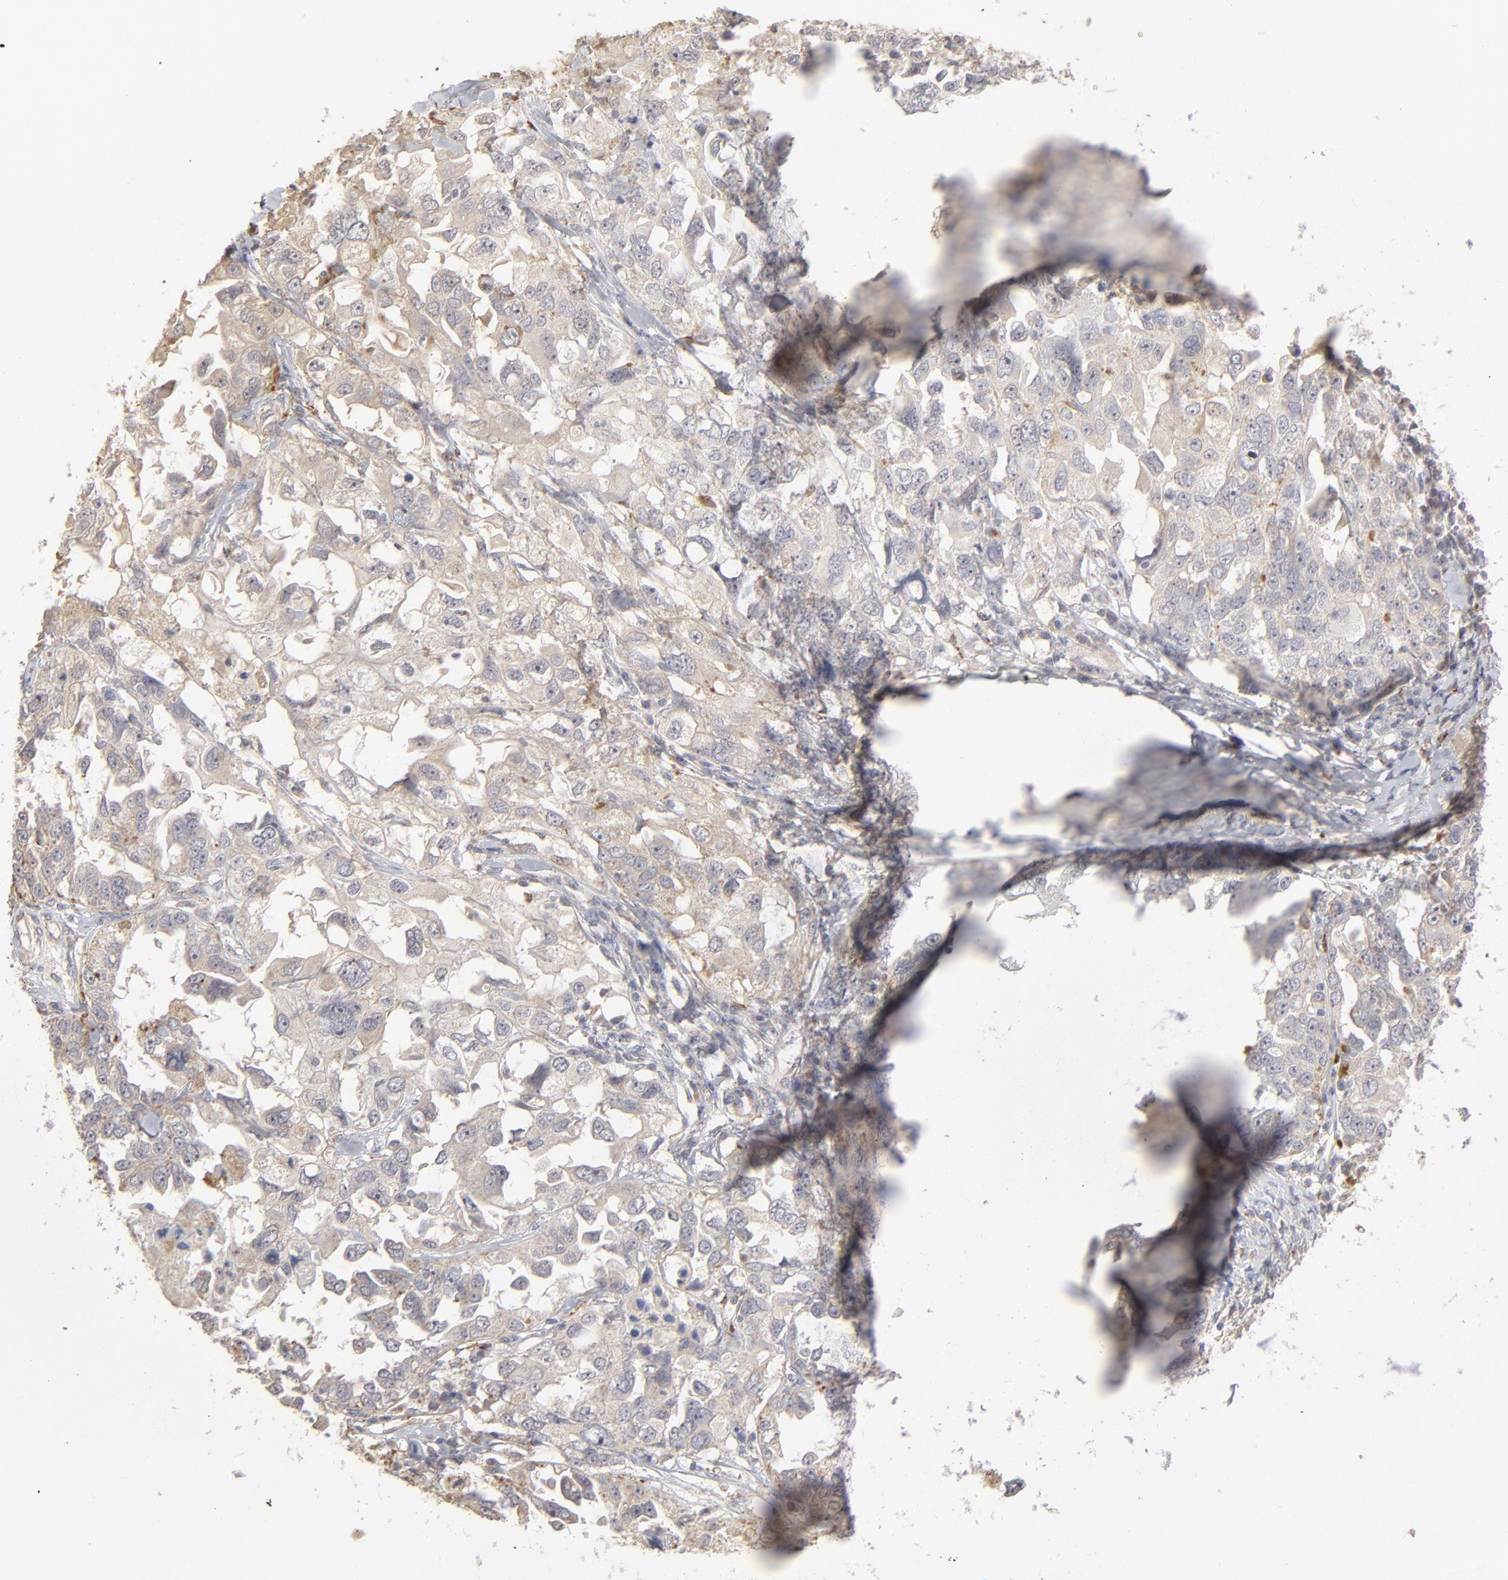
{"staining": {"intensity": "weak", "quantity": ">75%", "location": "cytoplasmic/membranous"}, "tissue": "ovarian cancer", "cell_type": "Tumor cells", "image_type": "cancer", "snomed": [{"axis": "morphology", "description": "Cystadenocarcinoma, serous, NOS"}, {"axis": "topography", "description": "Ovary"}], "caption": "Protein staining of ovarian cancer (serous cystadenocarcinoma) tissue displays weak cytoplasmic/membranous staining in approximately >75% of tumor cells.", "gene": "POMT2", "patient": {"sex": "female", "age": 82}}